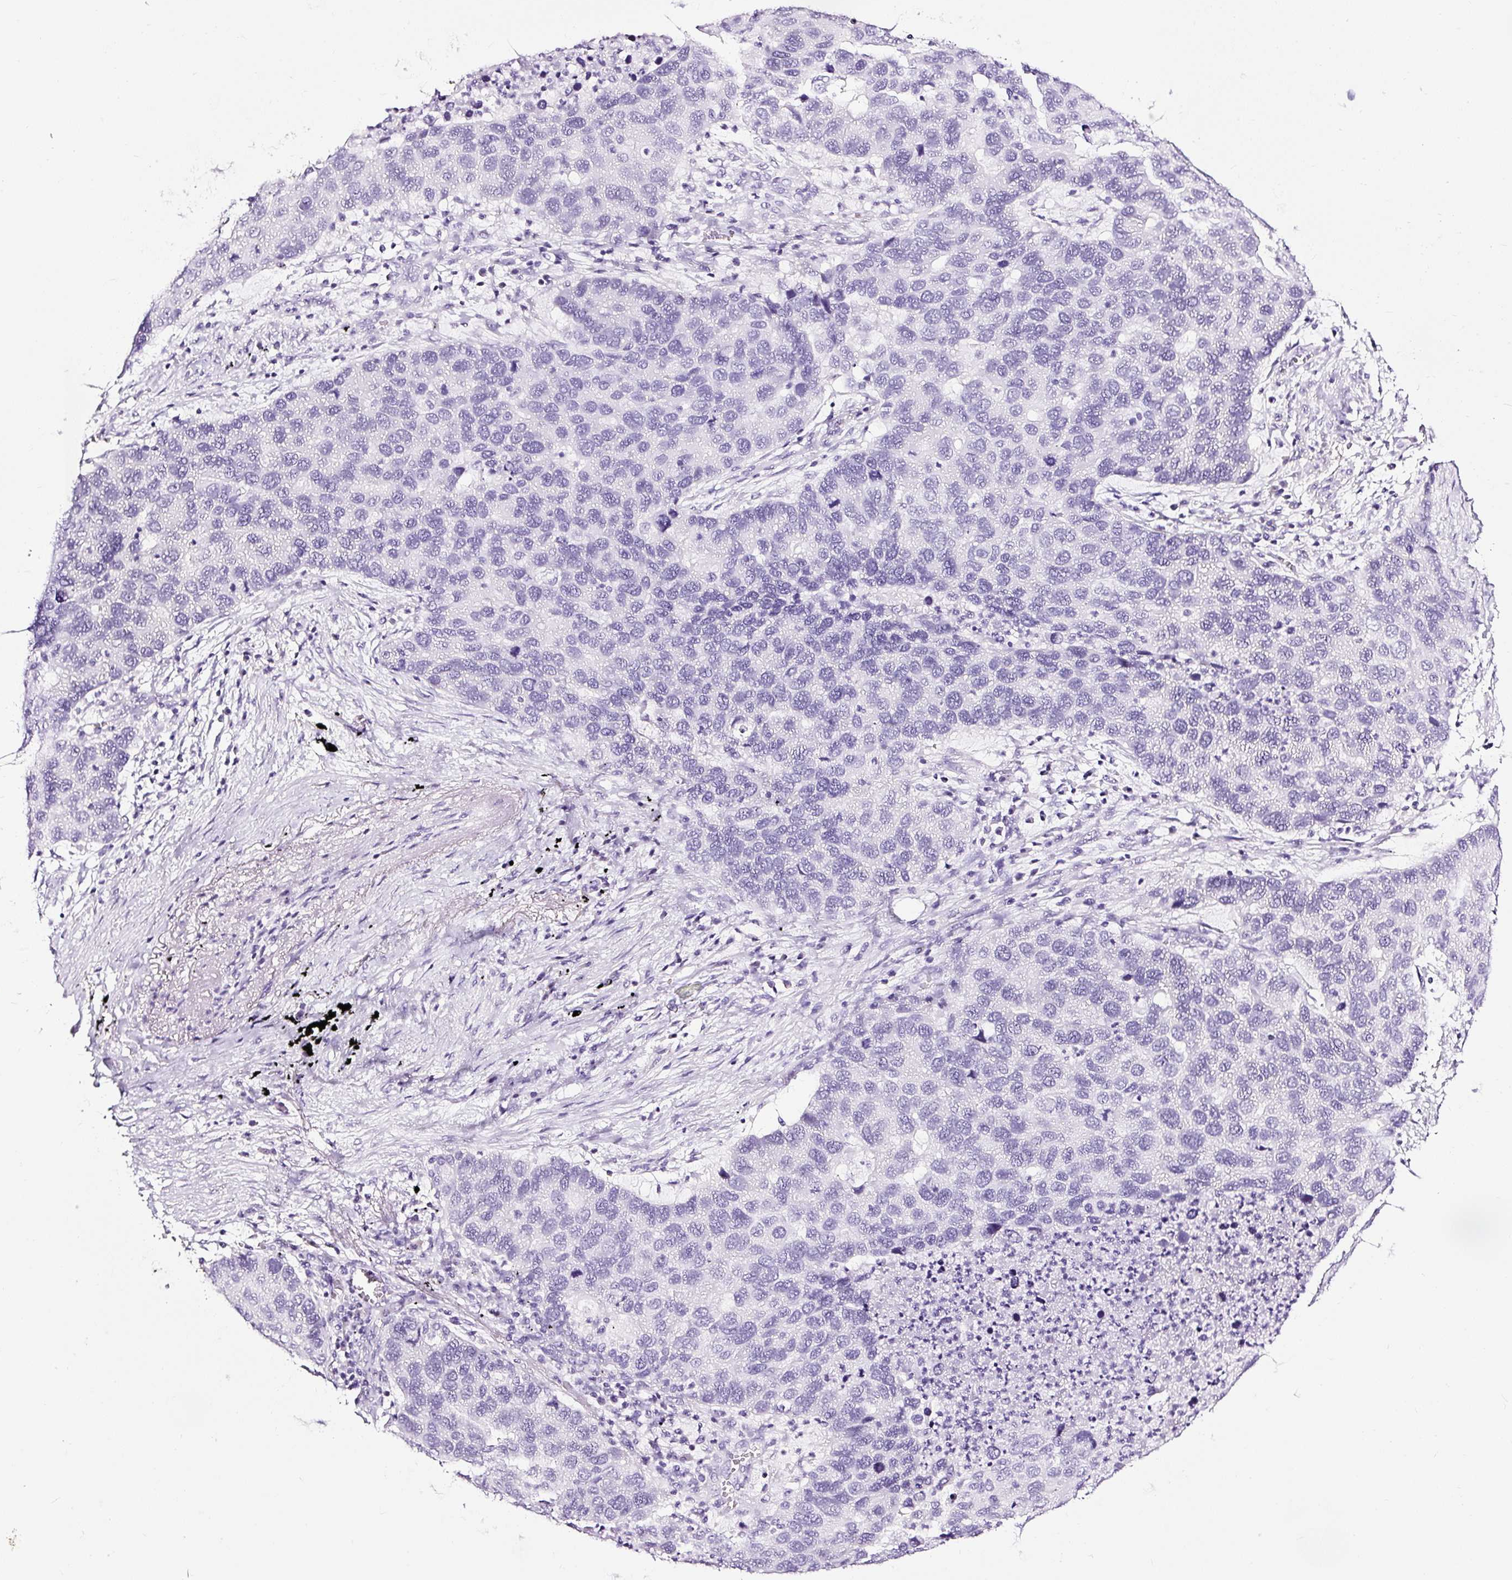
{"staining": {"intensity": "negative", "quantity": "none", "location": "none"}, "tissue": "lung cancer", "cell_type": "Tumor cells", "image_type": "cancer", "snomed": [{"axis": "morphology", "description": "Aneuploidy"}, {"axis": "morphology", "description": "Adenocarcinoma, NOS"}, {"axis": "topography", "description": "Lymph node"}, {"axis": "topography", "description": "Lung"}], "caption": "This is a photomicrograph of immunohistochemistry staining of lung cancer, which shows no positivity in tumor cells.", "gene": "NPHS2", "patient": {"sex": "female", "age": 74}}